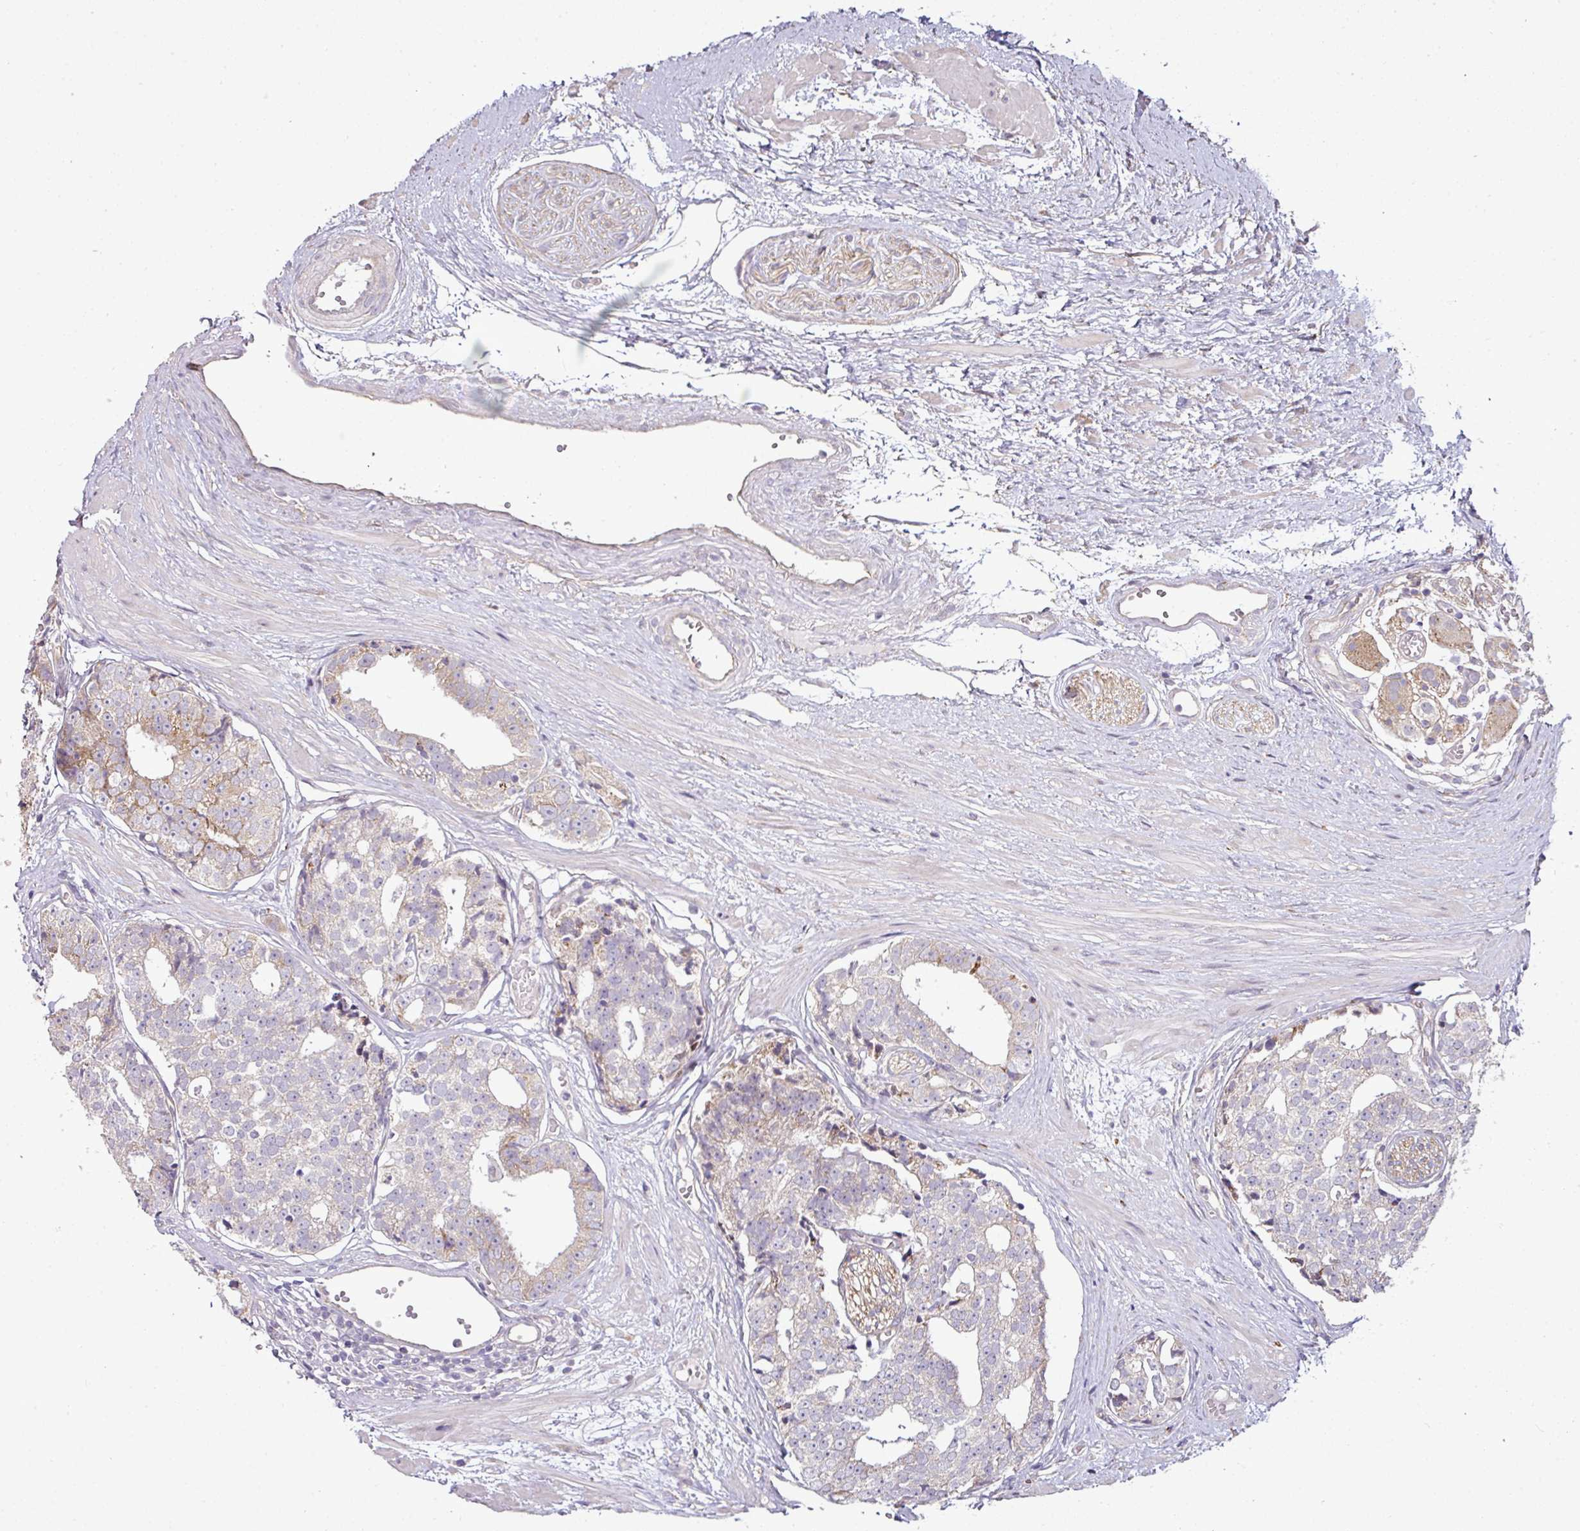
{"staining": {"intensity": "moderate", "quantity": "<25%", "location": "cytoplasmic/membranous"}, "tissue": "prostate cancer", "cell_type": "Tumor cells", "image_type": "cancer", "snomed": [{"axis": "morphology", "description": "Adenocarcinoma, High grade"}, {"axis": "topography", "description": "Prostate"}], "caption": "A brown stain highlights moderate cytoplasmic/membranous staining of a protein in human adenocarcinoma (high-grade) (prostate) tumor cells.", "gene": "TIMMDC1", "patient": {"sex": "male", "age": 71}}